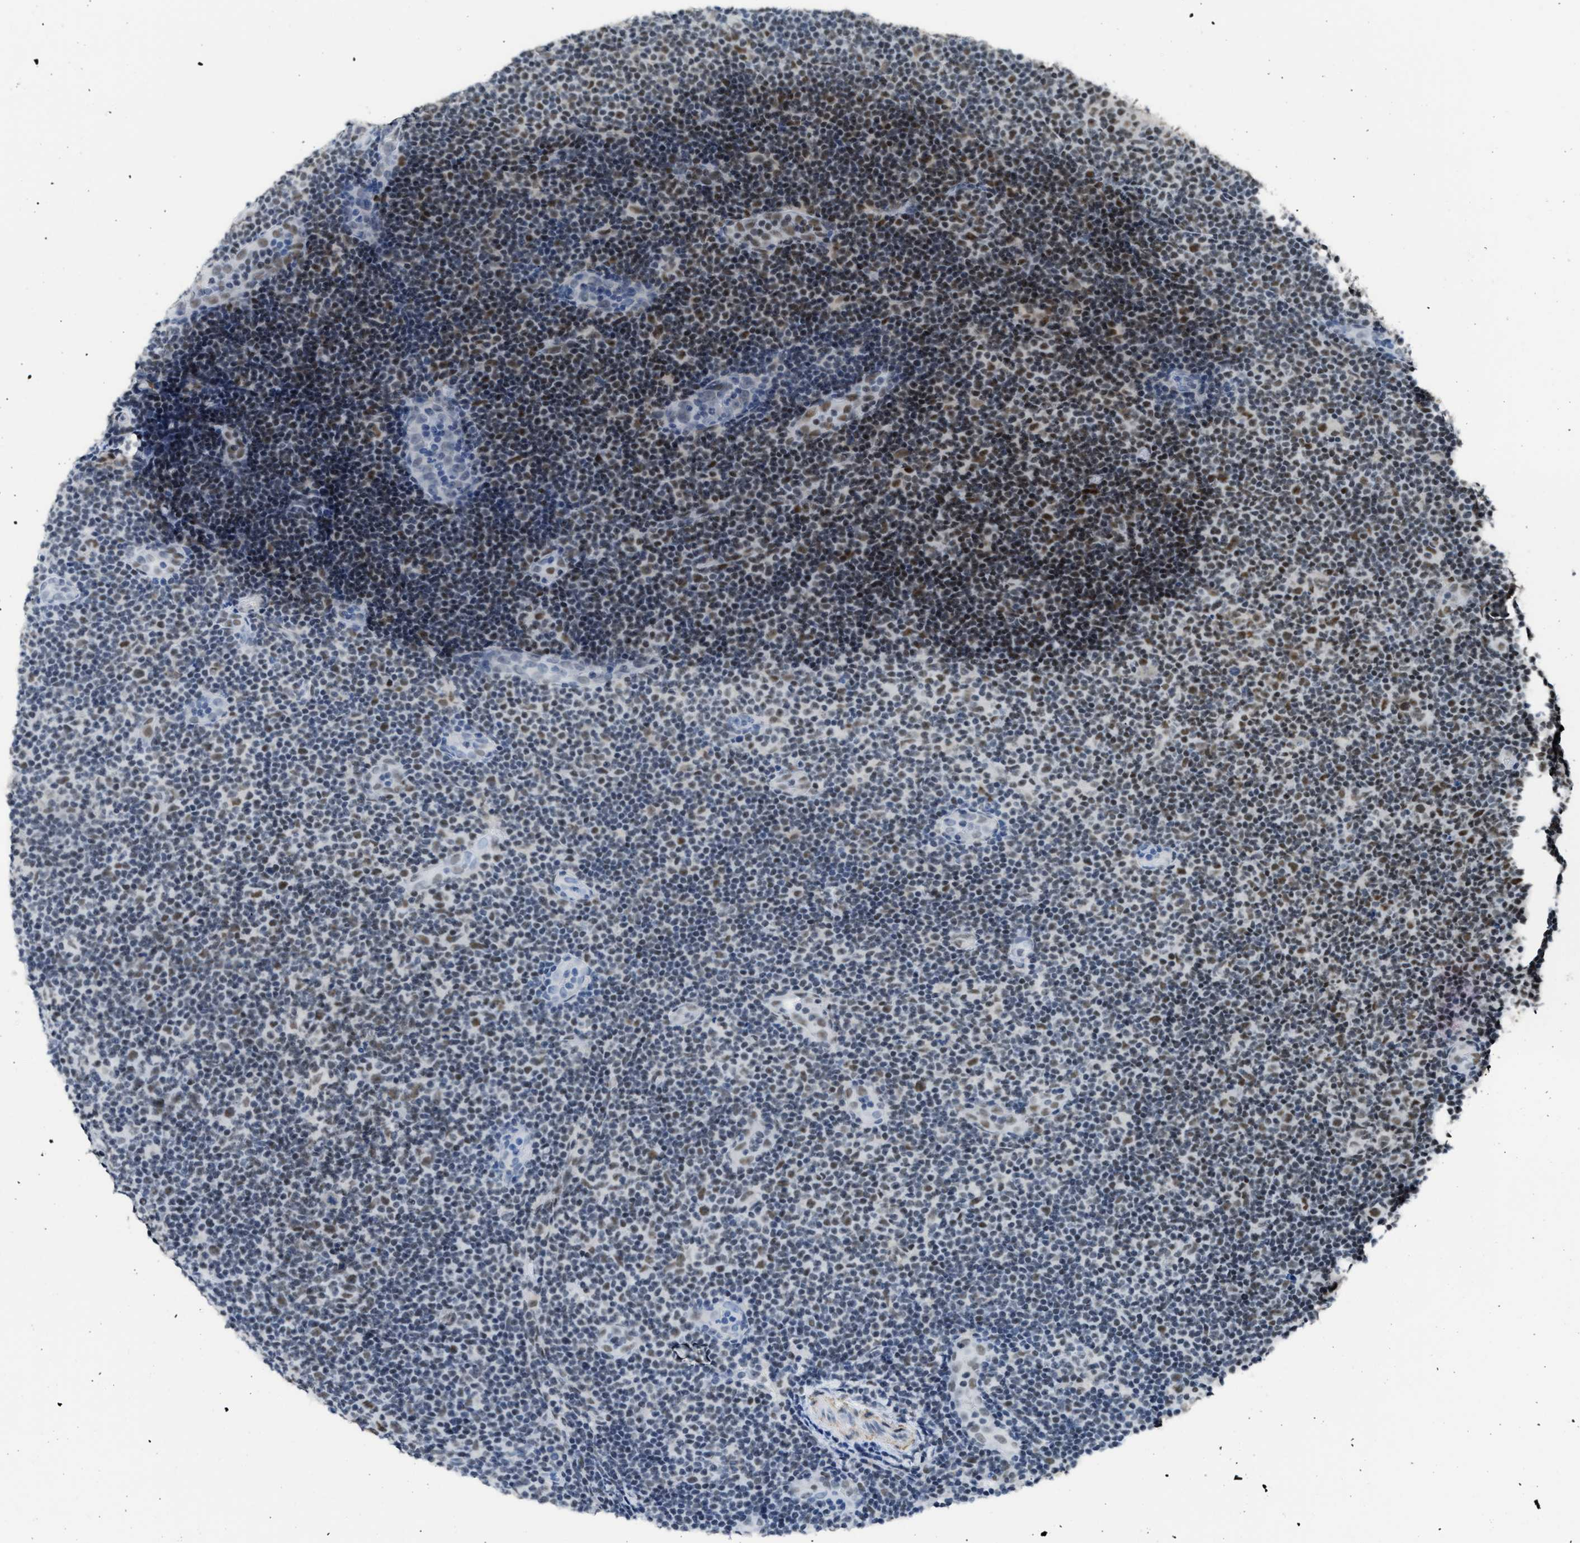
{"staining": {"intensity": "strong", "quantity": "25%-75%", "location": "nuclear"}, "tissue": "lymphoma", "cell_type": "Tumor cells", "image_type": "cancer", "snomed": [{"axis": "morphology", "description": "Malignant lymphoma, non-Hodgkin's type, Low grade"}, {"axis": "topography", "description": "Lymph node"}], "caption": "The photomicrograph displays a brown stain indicating the presence of a protein in the nuclear of tumor cells in malignant lymphoma, non-Hodgkin's type (low-grade). (Stains: DAB (3,3'-diaminobenzidine) in brown, nuclei in blue, Microscopy: brightfield microscopy at high magnification).", "gene": "SCAF4", "patient": {"sex": "male", "age": 83}}